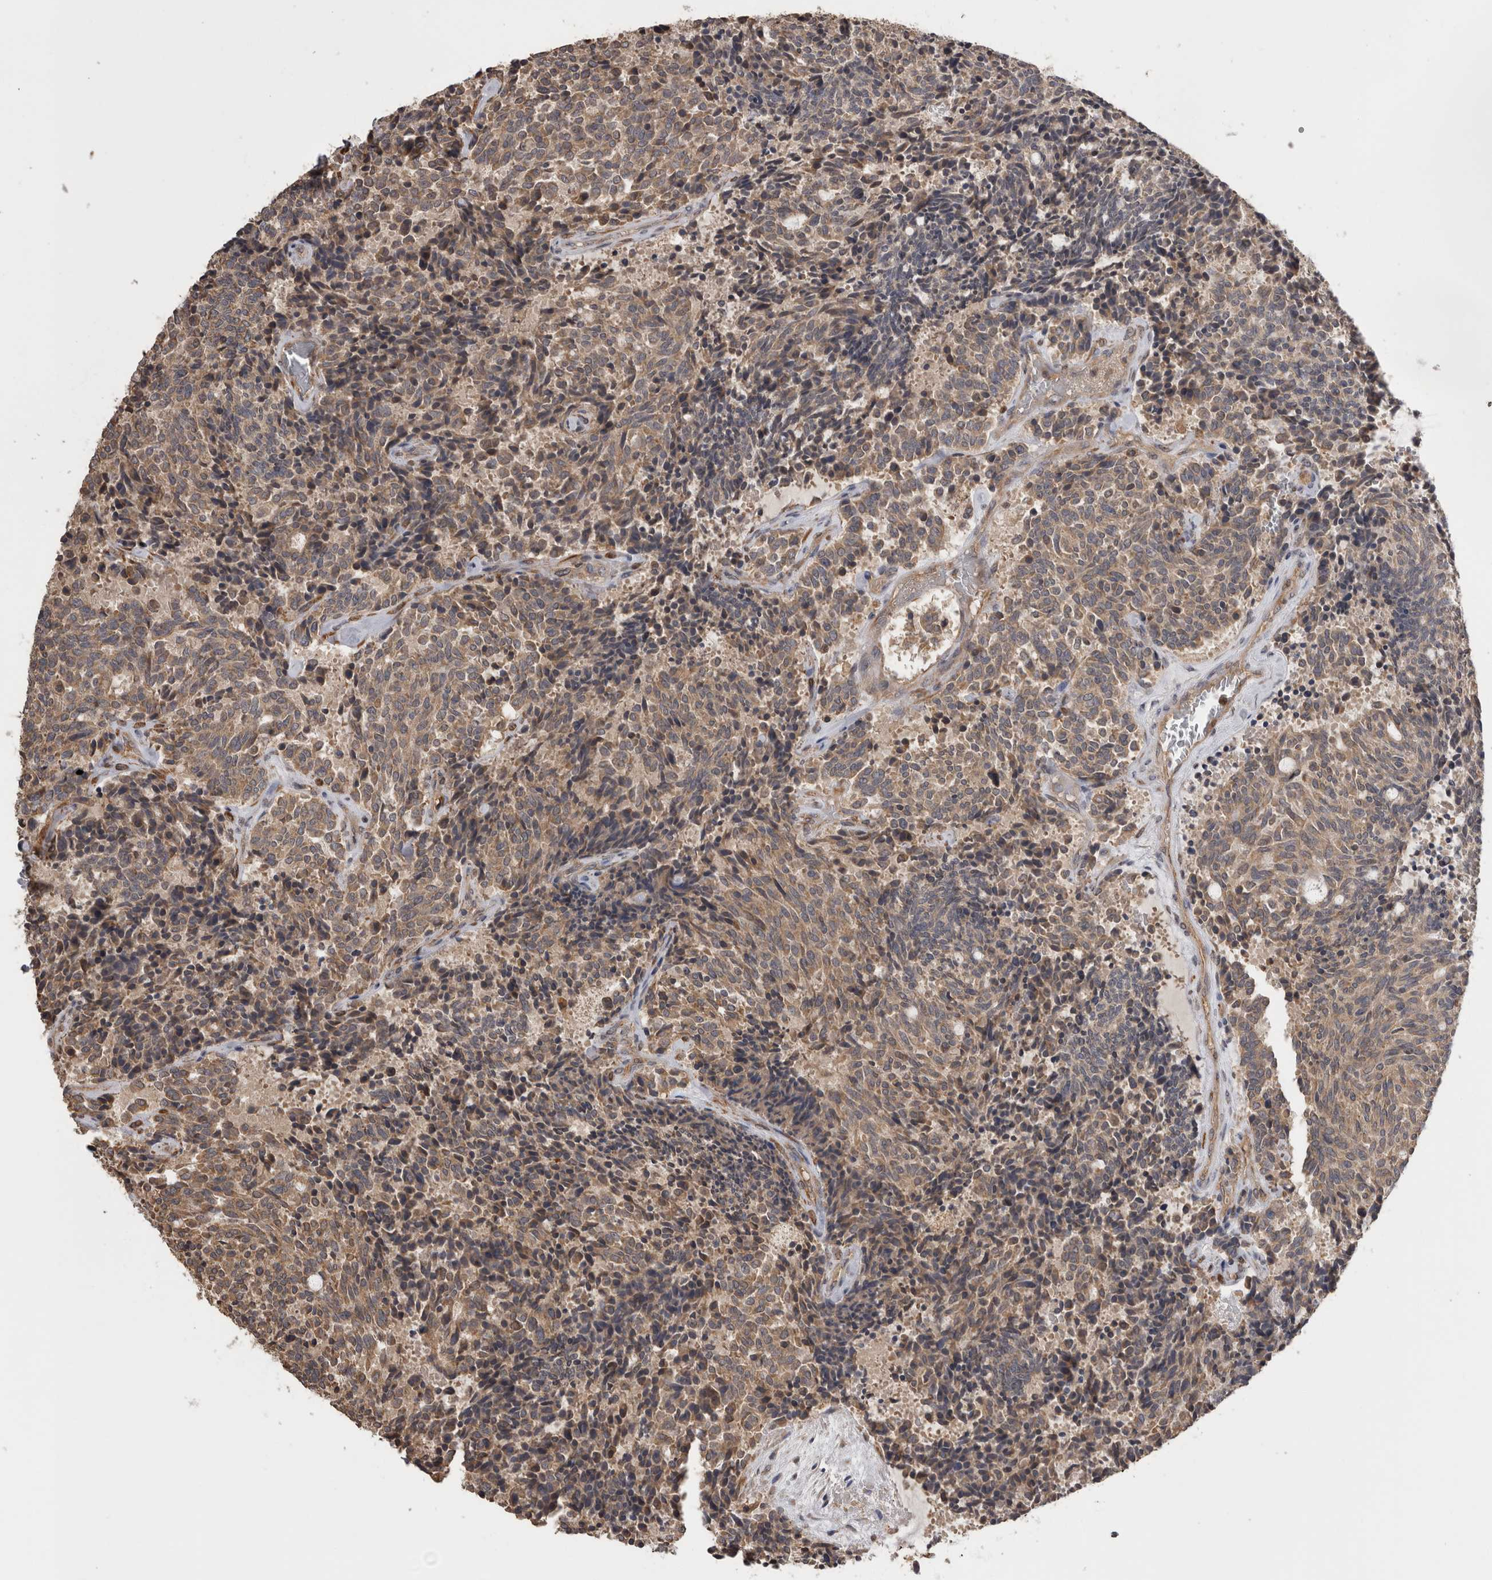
{"staining": {"intensity": "weak", "quantity": ">75%", "location": "cytoplasmic/membranous"}, "tissue": "carcinoid", "cell_type": "Tumor cells", "image_type": "cancer", "snomed": [{"axis": "morphology", "description": "Carcinoid, malignant, NOS"}, {"axis": "topography", "description": "Pancreas"}], "caption": "Human carcinoid (malignant) stained with a protein marker reveals weak staining in tumor cells.", "gene": "TMED7", "patient": {"sex": "female", "age": 54}}